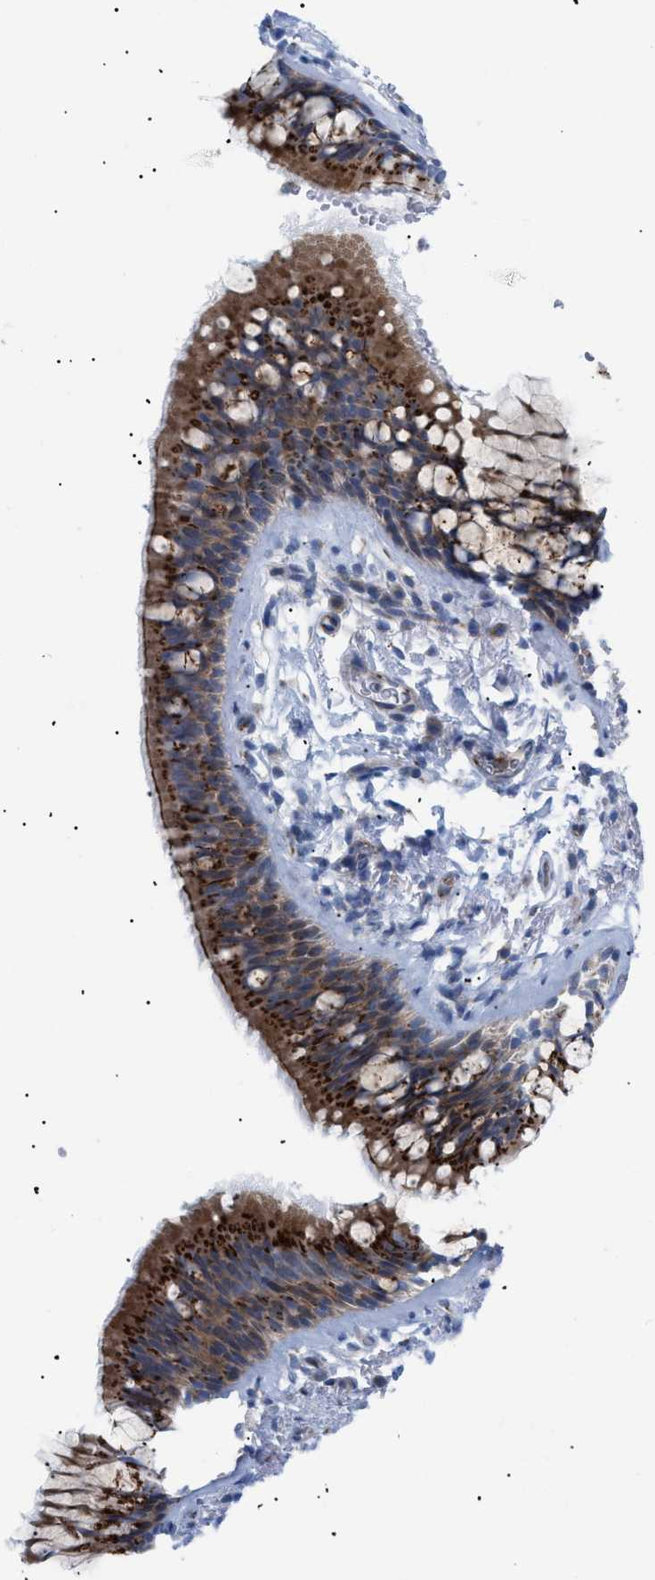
{"staining": {"intensity": "moderate", "quantity": ">75%", "location": "cytoplasmic/membranous"}, "tissue": "adipose tissue", "cell_type": "Adipocytes", "image_type": "normal", "snomed": [{"axis": "morphology", "description": "Normal tissue, NOS"}, {"axis": "topography", "description": "Cartilage tissue"}, {"axis": "topography", "description": "Bronchus"}], "caption": "Adipose tissue stained with immunohistochemistry shows moderate cytoplasmic/membranous positivity in approximately >75% of adipocytes. The staining was performed using DAB (3,3'-diaminobenzidine) to visualize the protein expression in brown, while the nuclei were stained in blue with hematoxylin (Magnification: 20x).", "gene": "TMEM17", "patient": {"sex": "female", "age": 53}}